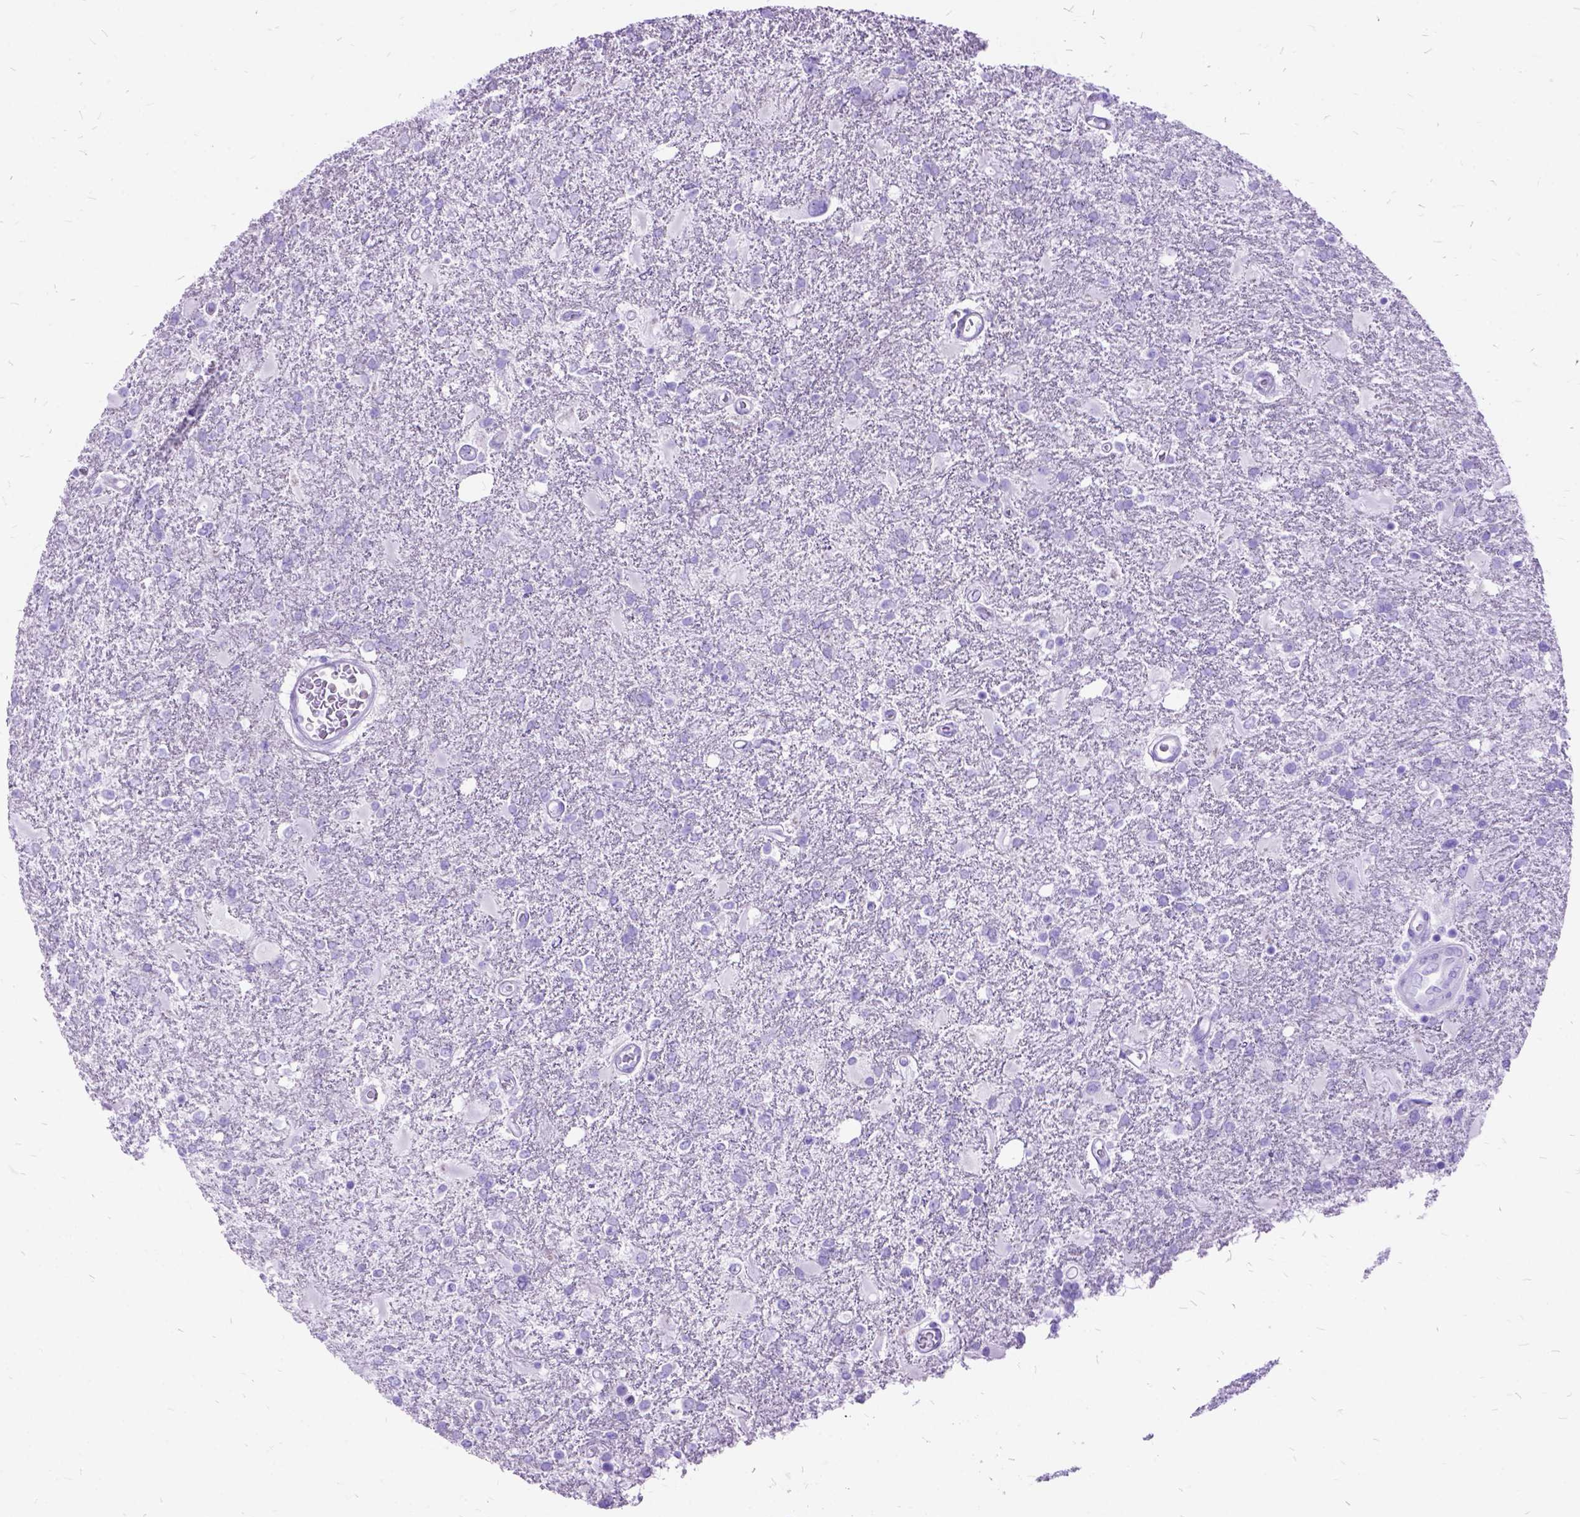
{"staining": {"intensity": "negative", "quantity": "none", "location": "none"}, "tissue": "glioma", "cell_type": "Tumor cells", "image_type": "cancer", "snomed": [{"axis": "morphology", "description": "Glioma, malignant, High grade"}, {"axis": "topography", "description": "Cerebral cortex"}], "caption": "DAB (3,3'-diaminobenzidine) immunohistochemical staining of high-grade glioma (malignant) shows no significant positivity in tumor cells.", "gene": "DNAH2", "patient": {"sex": "male", "age": 79}}